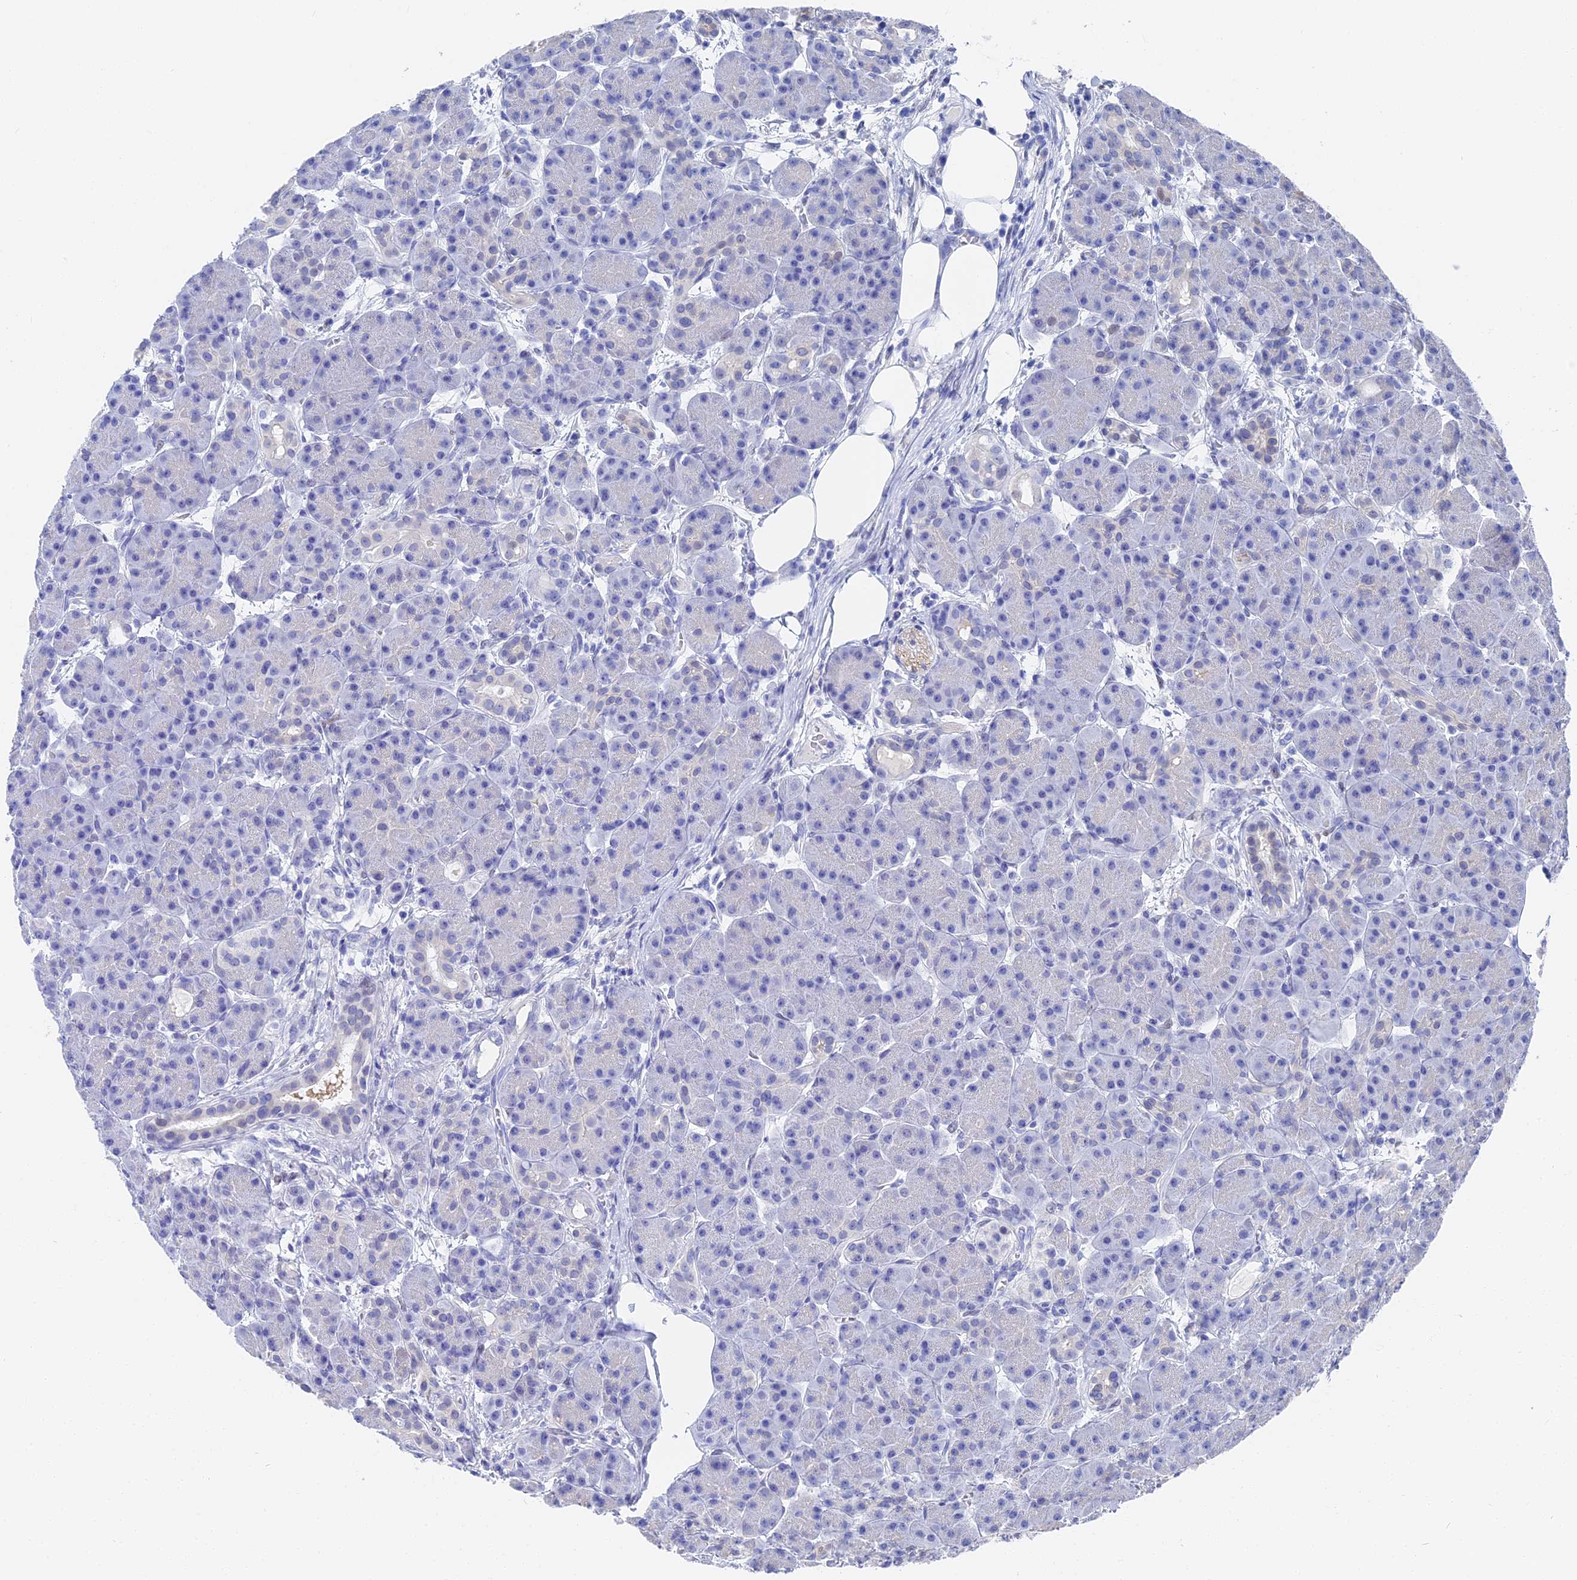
{"staining": {"intensity": "negative", "quantity": "none", "location": "none"}, "tissue": "pancreas", "cell_type": "Exocrine glandular cells", "image_type": "normal", "snomed": [{"axis": "morphology", "description": "Normal tissue, NOS"}, {"axis": "topography", "description": "Pancreas"}], "caption": "Exocrine glandular cells are negative for brown protein staining in normal pancreas. Nuclei are stained in blue.", "gene": "VPS33B", "patient": {"sex": "male", "age": 63}}